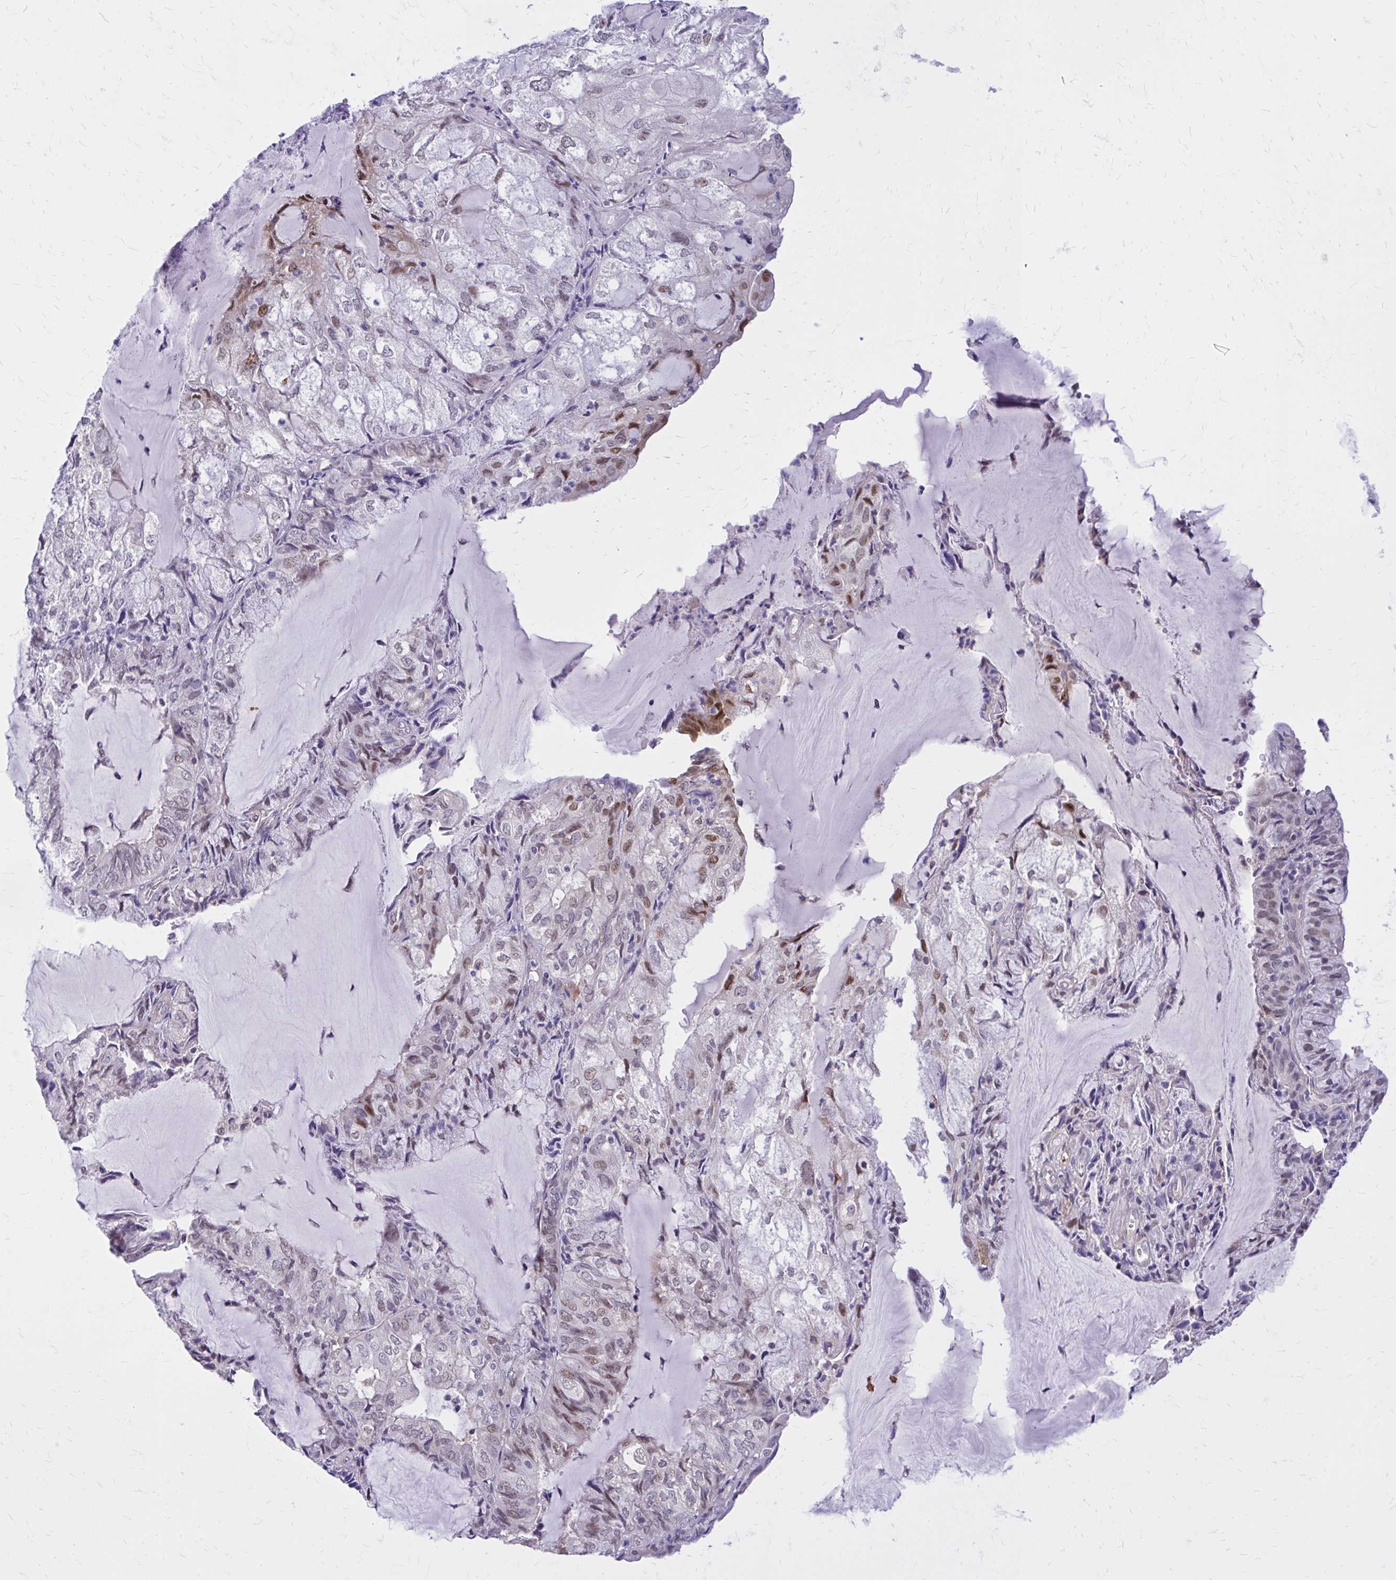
{"staining": {"intensity": "weak", "quantity": "25%-75%", "location": "nuclear"}, "tissue": "endometrial cancer", "cell_type": "Tumor cells", "image_type": "cancer", "snomed": [{"axis": "morphology", "description": "Adenocarcinoma, NOS"}, {"axis": "topography", "description": "Endometrium"}], "caption": "Immunohistochemical staining of human endometrial adenocarcinoma reveals weak nuclear protein positivity in about 25%-75% of tumor cells. (Brightfield microscopy of DAB IHC at high magnification).", "gene": "ZBTB25", "patient": {"sex": "female", "age": 81}}